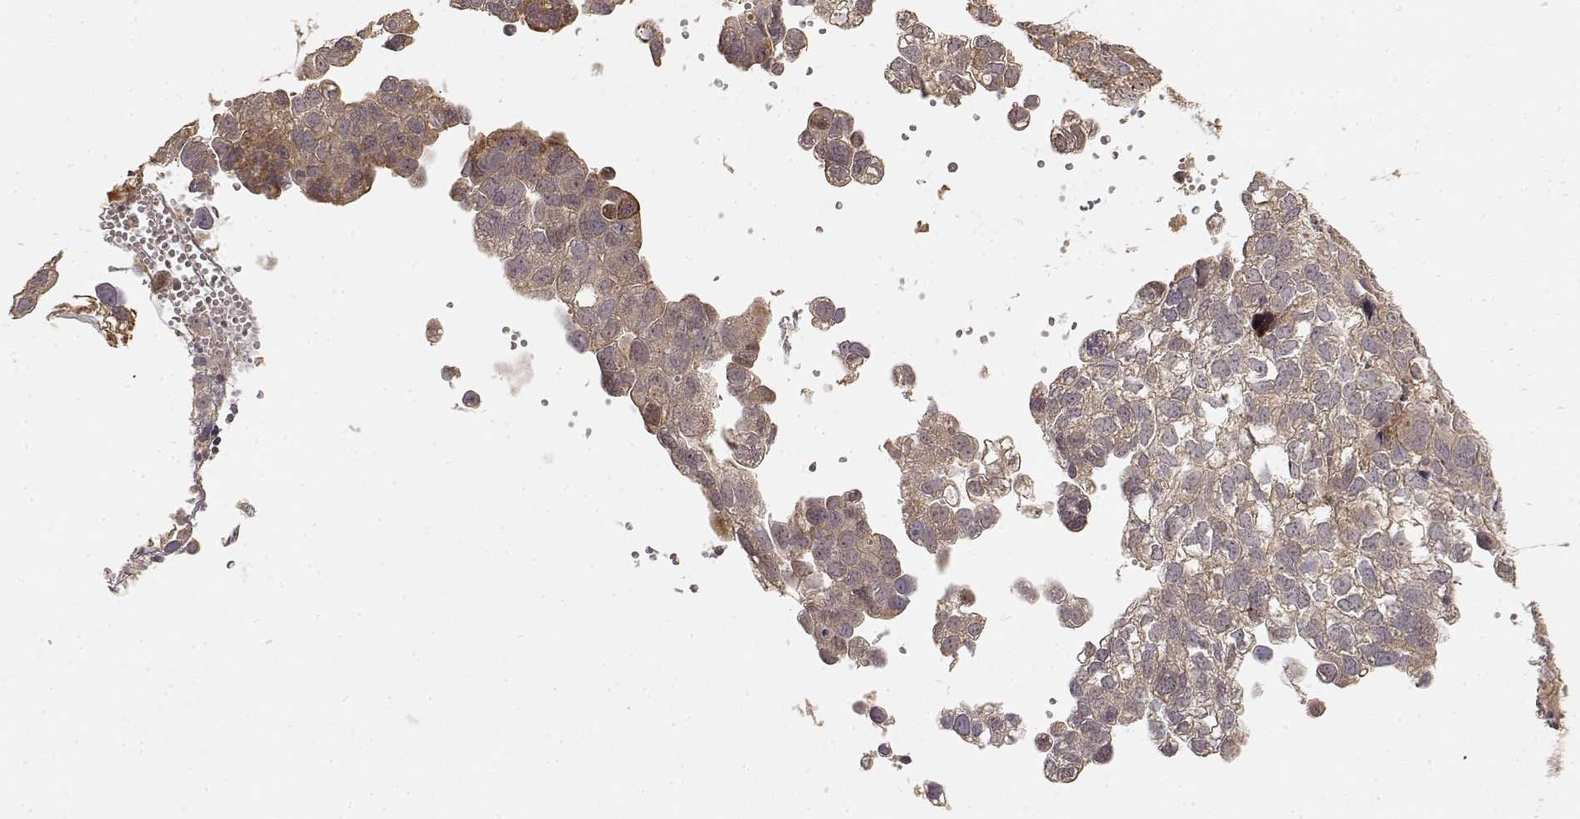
{"staining": {"intensity": "weak", "quantity": ">75%", "location": "cytoplasmic/membranous"}, "tissue": "cervical cancer", "cell_type": "Tumor cells", "image_type": "cancer", "snomed": [{"axis": "morphology", "description": "Squamous cell carcinoma, NOS"}, {"axis": "topography", "description": "Cervix"}], "caption": "Brown immunohistochemical staining in human cervical cancer (squamous cell carcinoma) demonstrates weak cytoplasmic/membranous positivity in approximately >75% of tumor cells. Using DAB (3,3'-diaminobenzidine) (brown) and hematoxylin (blue) stains, captured at high magnification using brightfield microscopy.", "gene": "PICK1", "patient": {"sex": "female", "age": 55}}